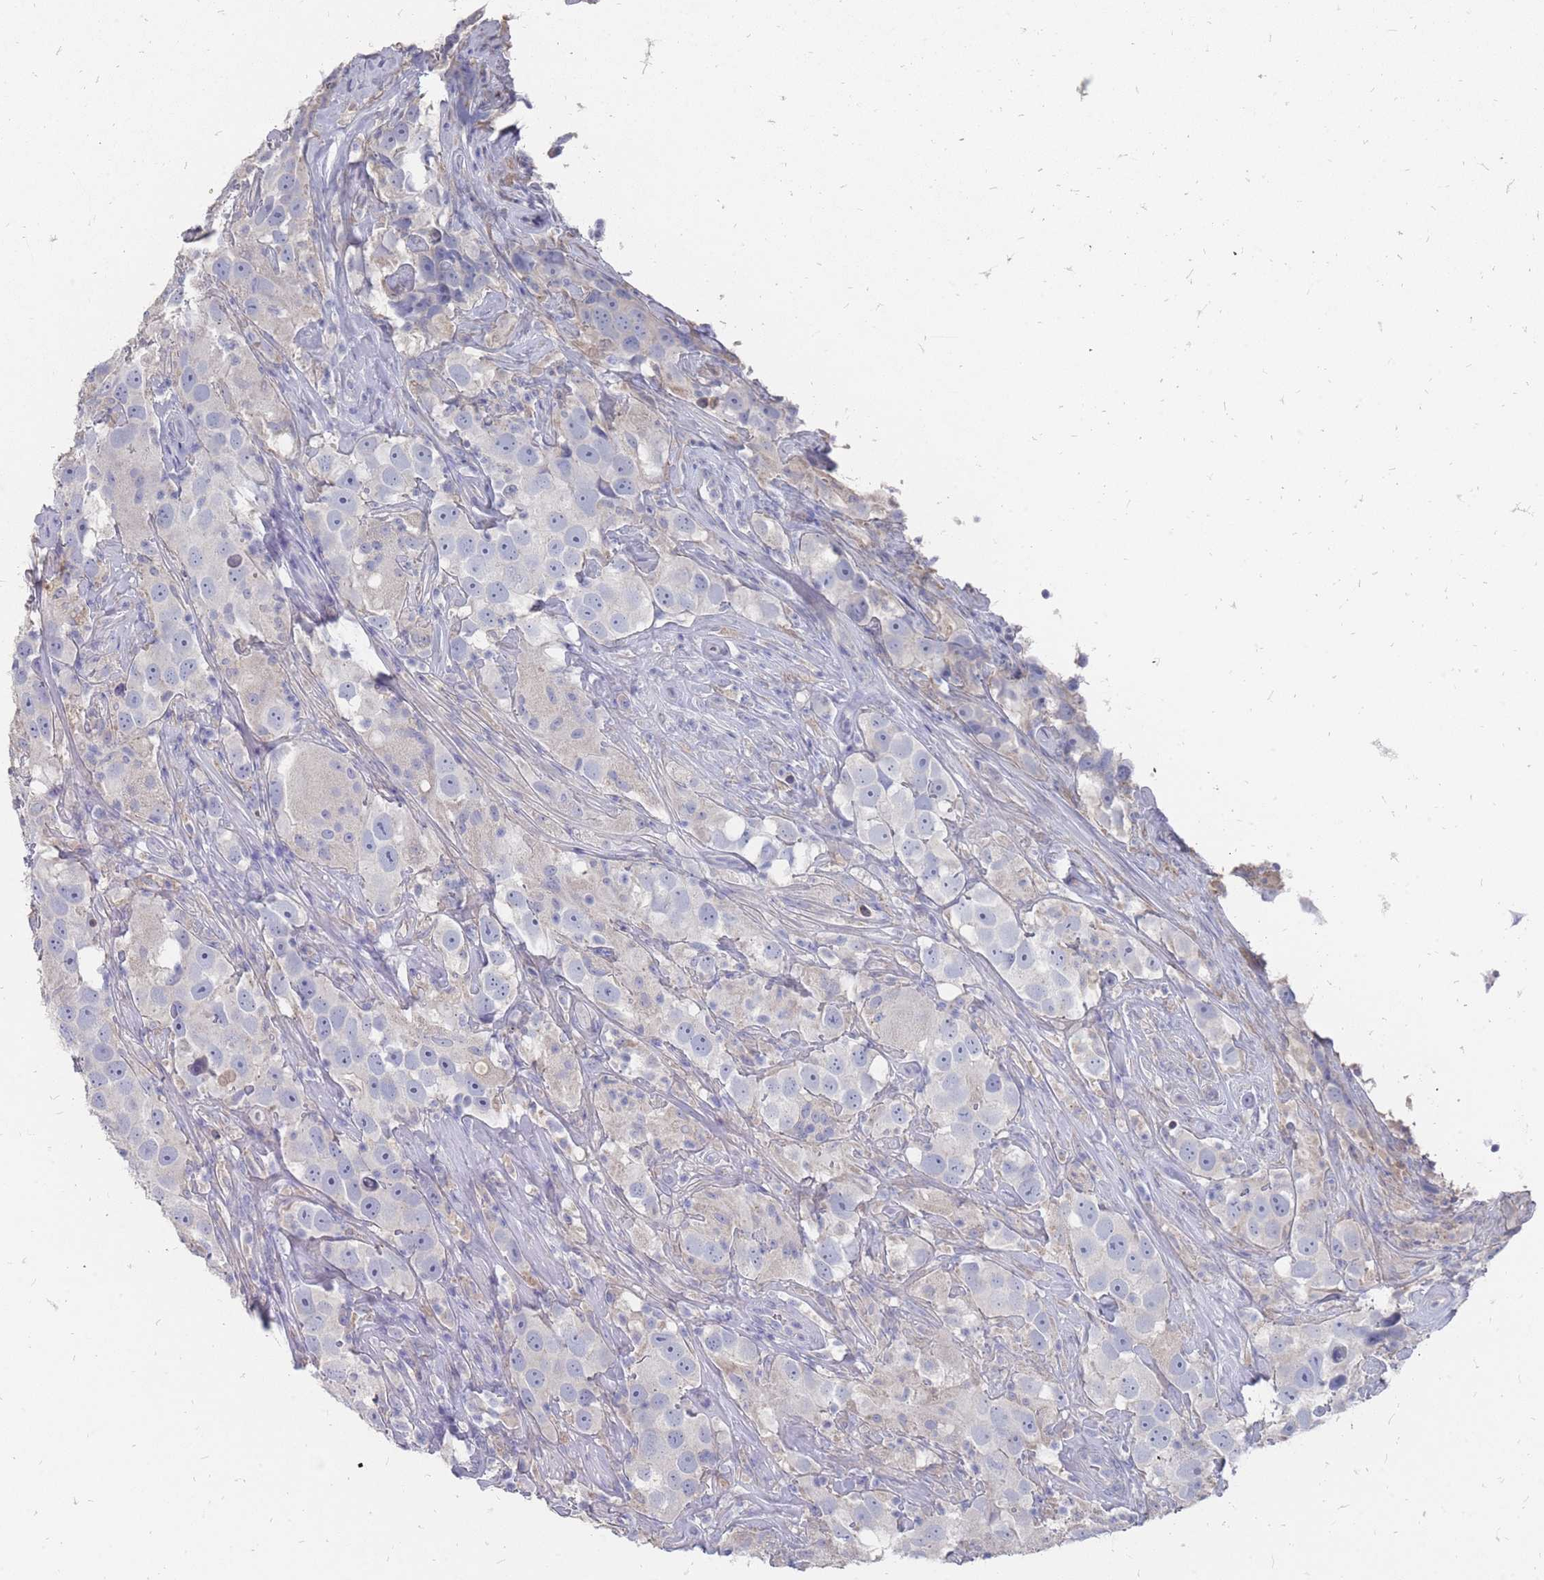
{"staining": {"intensity": "negative", "quantity": "none", "location": "none"}, "tissue": "testis cancer", "cell_type": "Tumor cells", "image_type": "cancer", "snomed": [{"axis": "morphology", "description": "Seminoma, NOS"}, {"axis": "topography", "description": "Testis"}], "caption": "This photomicrograph is of testis seminoma stained with immunohistochemistry (IHC) to label a protein in brown with the nuclei are counter-stained blue. There is no staining in tumor cells.", "gene": "OTULINL", "patient": {"sex": "male", "age": 49}}